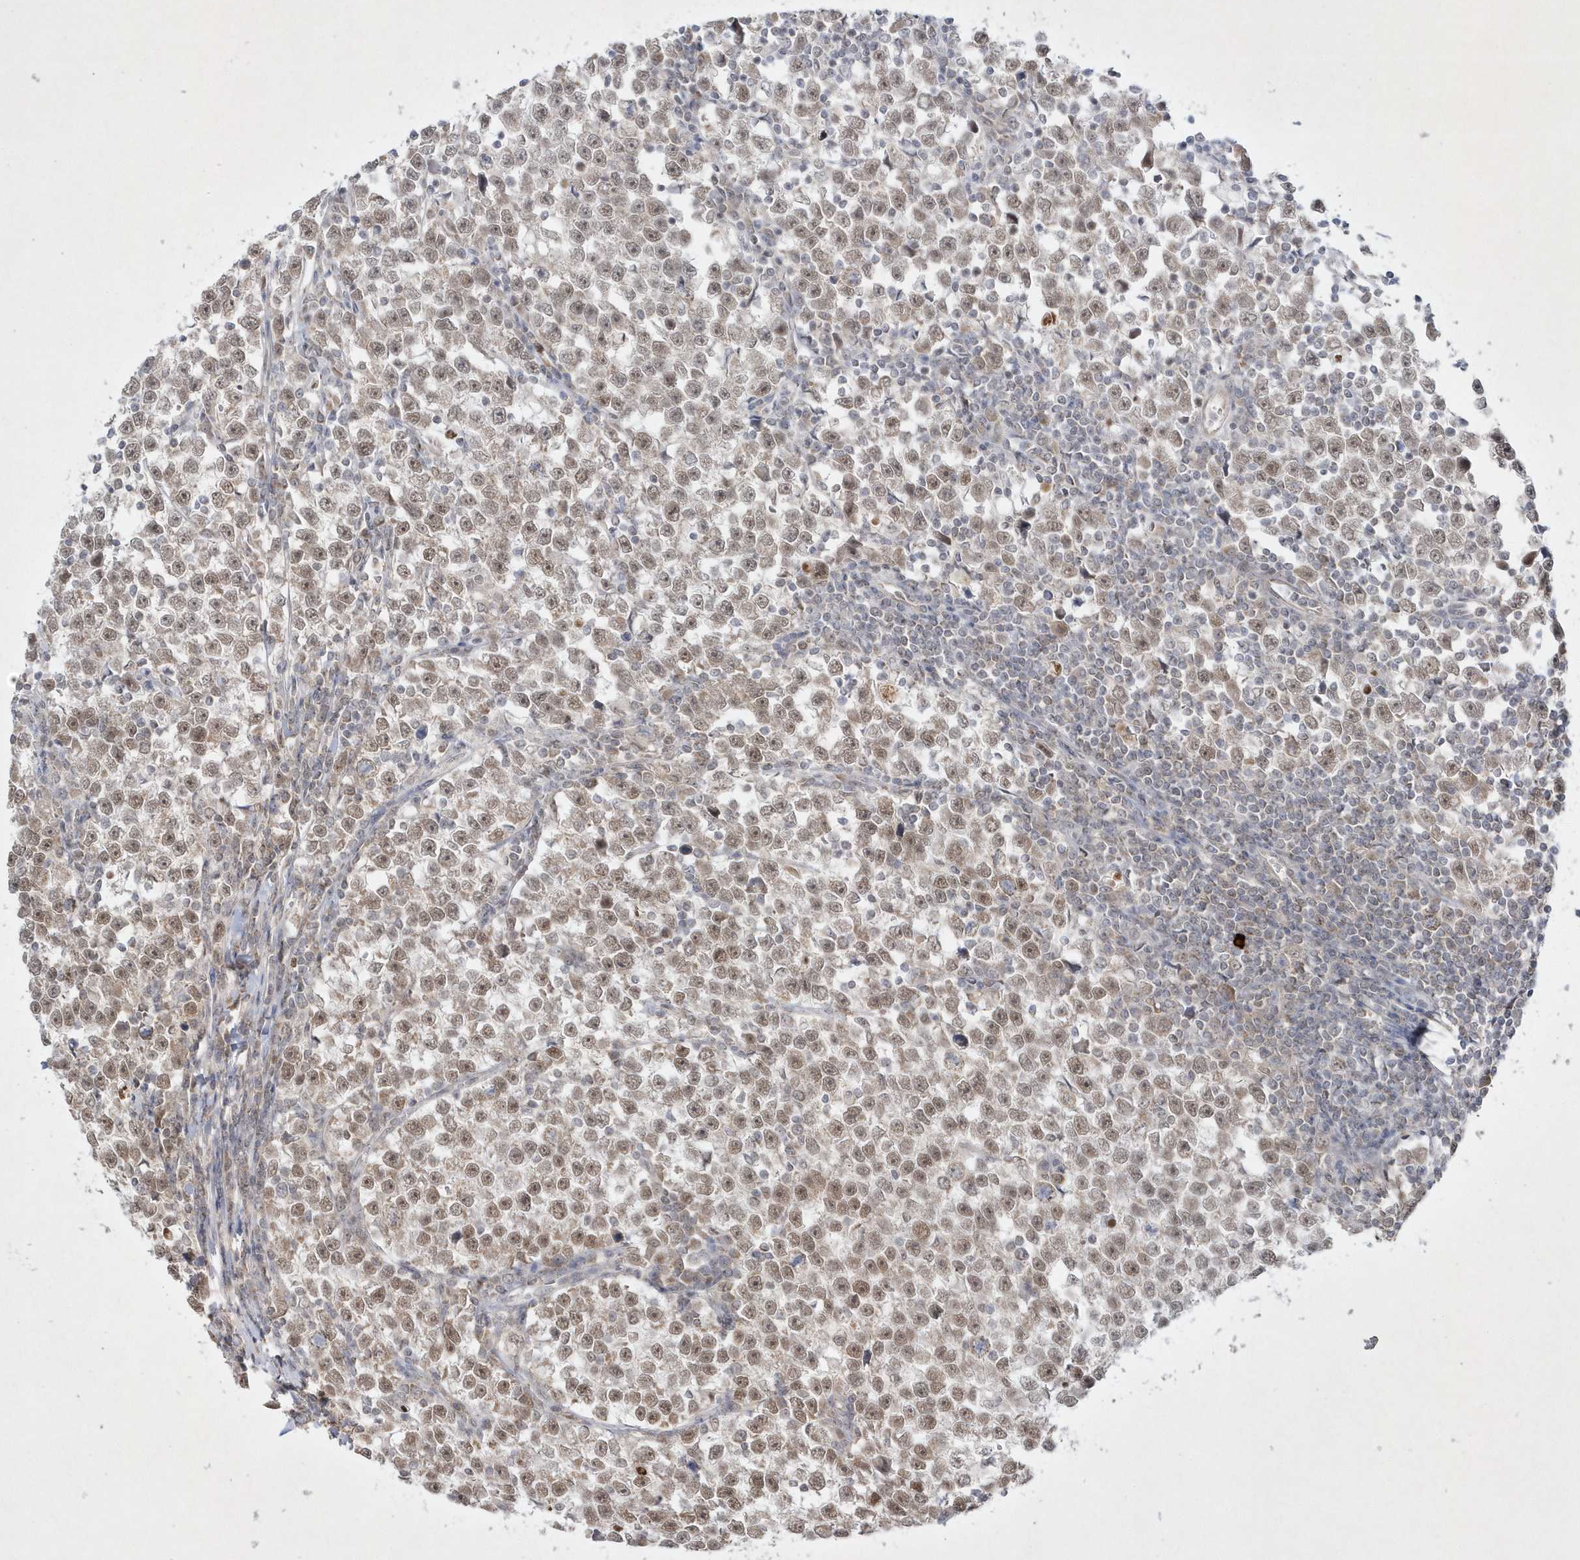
{"staining": {"intensity": "moderate", "quantity": "25%-75%", "location": "nuclear"}, "tissue": "testis cancer", "cell_type": "Tumor cells", "image_type": "cancer", "snomed": [{"axis": "morphology", "description": "Normal tissue, NOS"}, {"axis": "morphology", "description": "Seminoma, NOS"}, {"axis": "topography", "description": "Testis"}], "caption": "There is medium levels of moderate nuclear positivity in tumor cells of testis cancer, as demonstrated by immunohistochemical staining (brown color).", "gene": "CPSF3", "patient": {"sex": "male", "age": 43}}